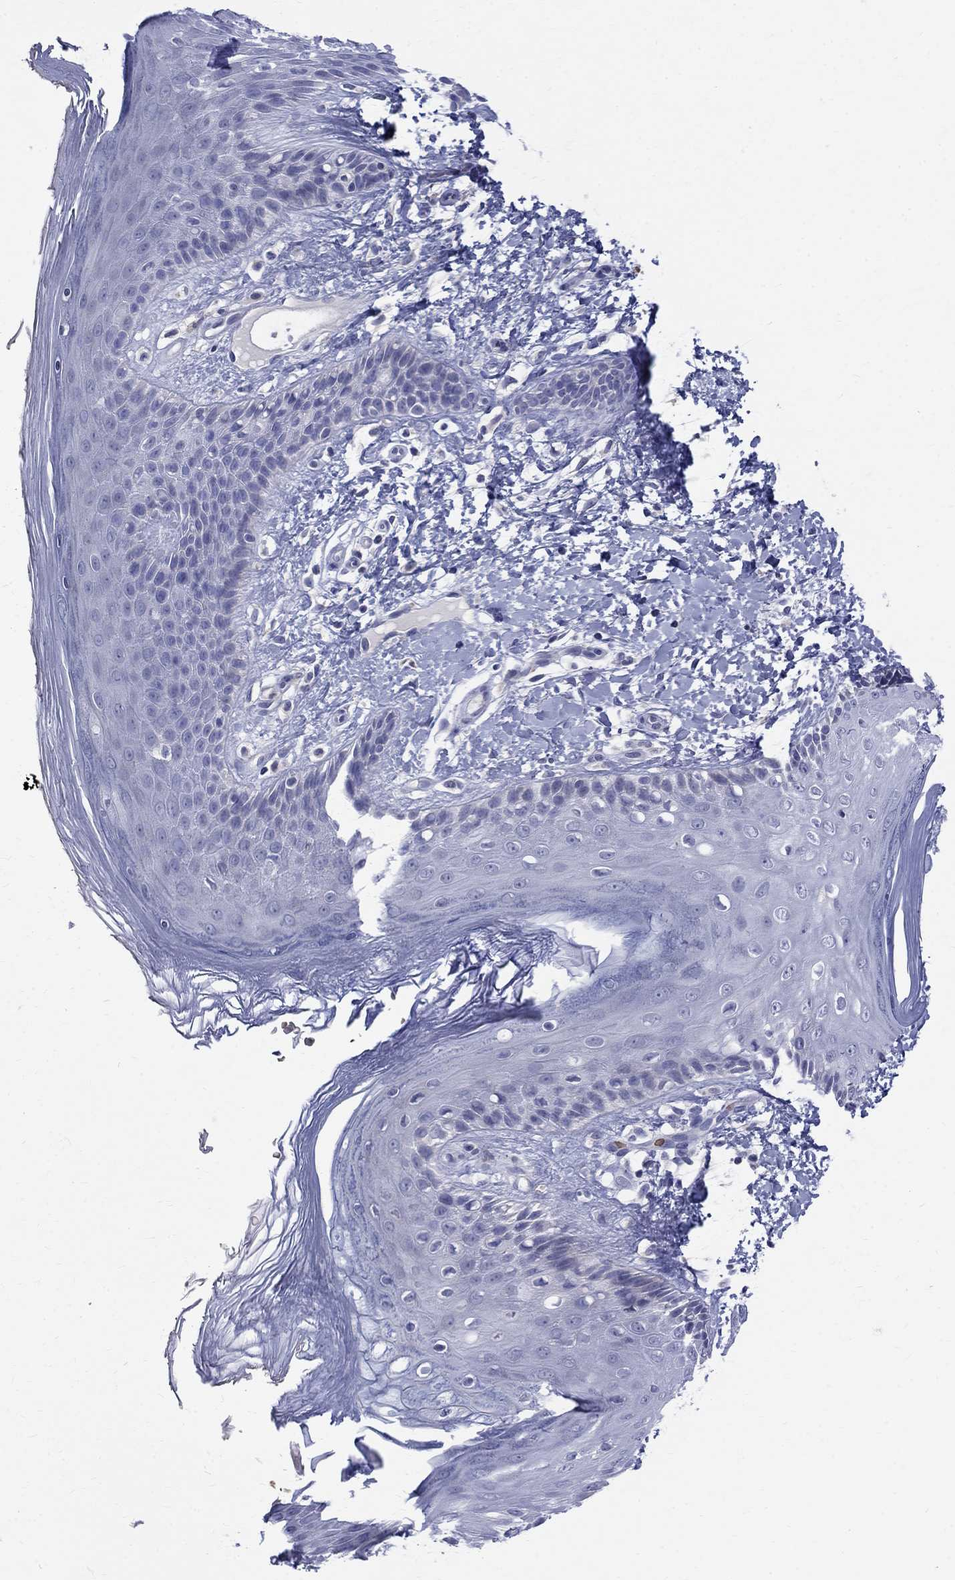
{"staining": {"intensity": "negative", "quantity": "none", "location": "none"}, "tissue": "skin", "cell_type": "Epidermal cells", "image_type": "normal", "snomed": [{"axis": "morphology", "description": "Normal tissue, NOS"}, {"axis": "topography", "description": "Anal"}], "caption": "DAB immunohistochemical staining of unremarkable skin exhibits no significant positivity in epidermal cells.", "gene": "AGER", "patient": {"sex": "male", "age": 36}}